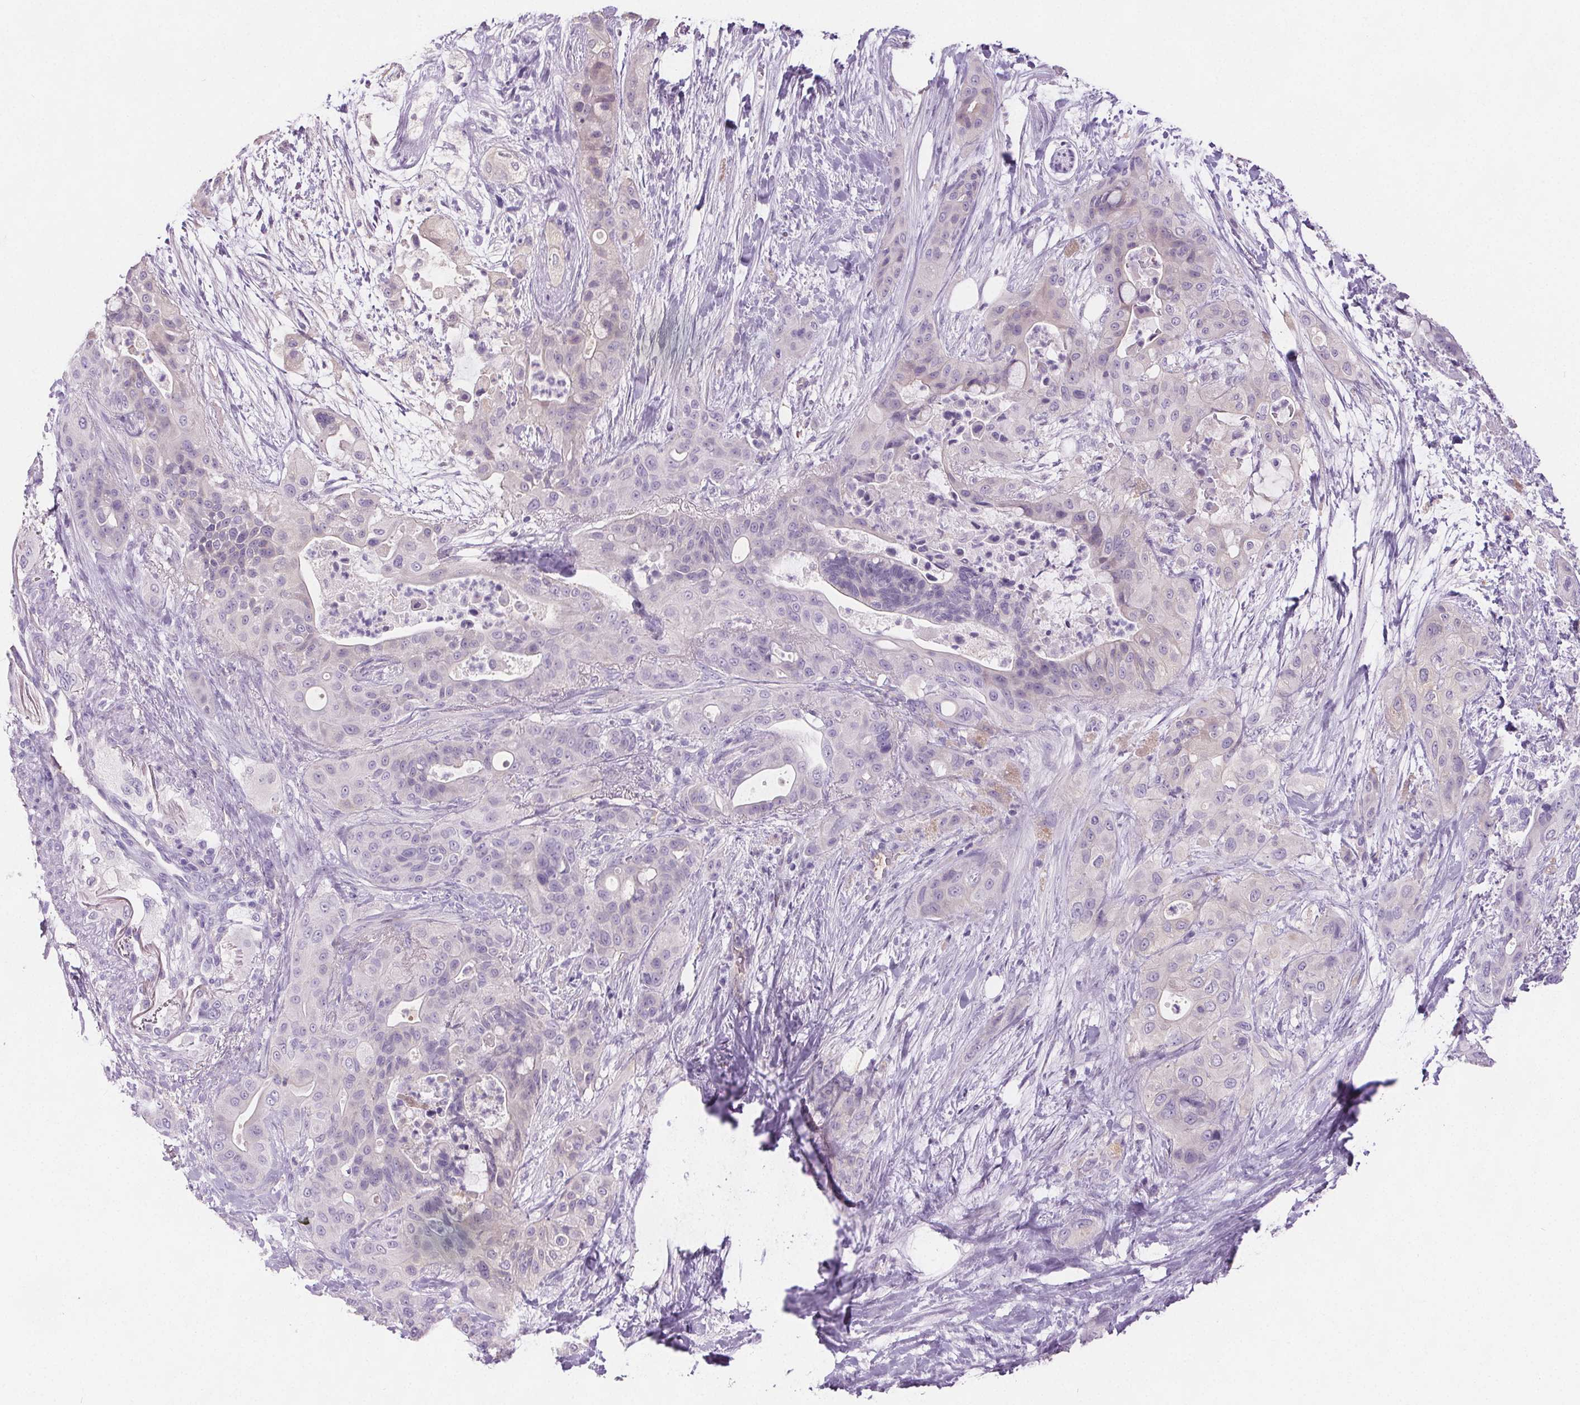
{"staining": {"intensity": "negative", "quantity": "none", "location": "none"}, "tissue": "pancreatic cancer", "cell_type": "Tumor cells", "image_type": "cancer", "snomed": [{"axis": "morphology", "description": "Adenocarcinoma, NOS"}, {"axis": "topography", "description": "Pancreas"}], "caption": "Immunohistochemistry (IHC) histopathology image of pancreatic adenocarcinoma stained for a protein (brown), which shows no expression in tumor cells.", "gene": "CD5L", "patient": {"sex": "male", "age": 71}}